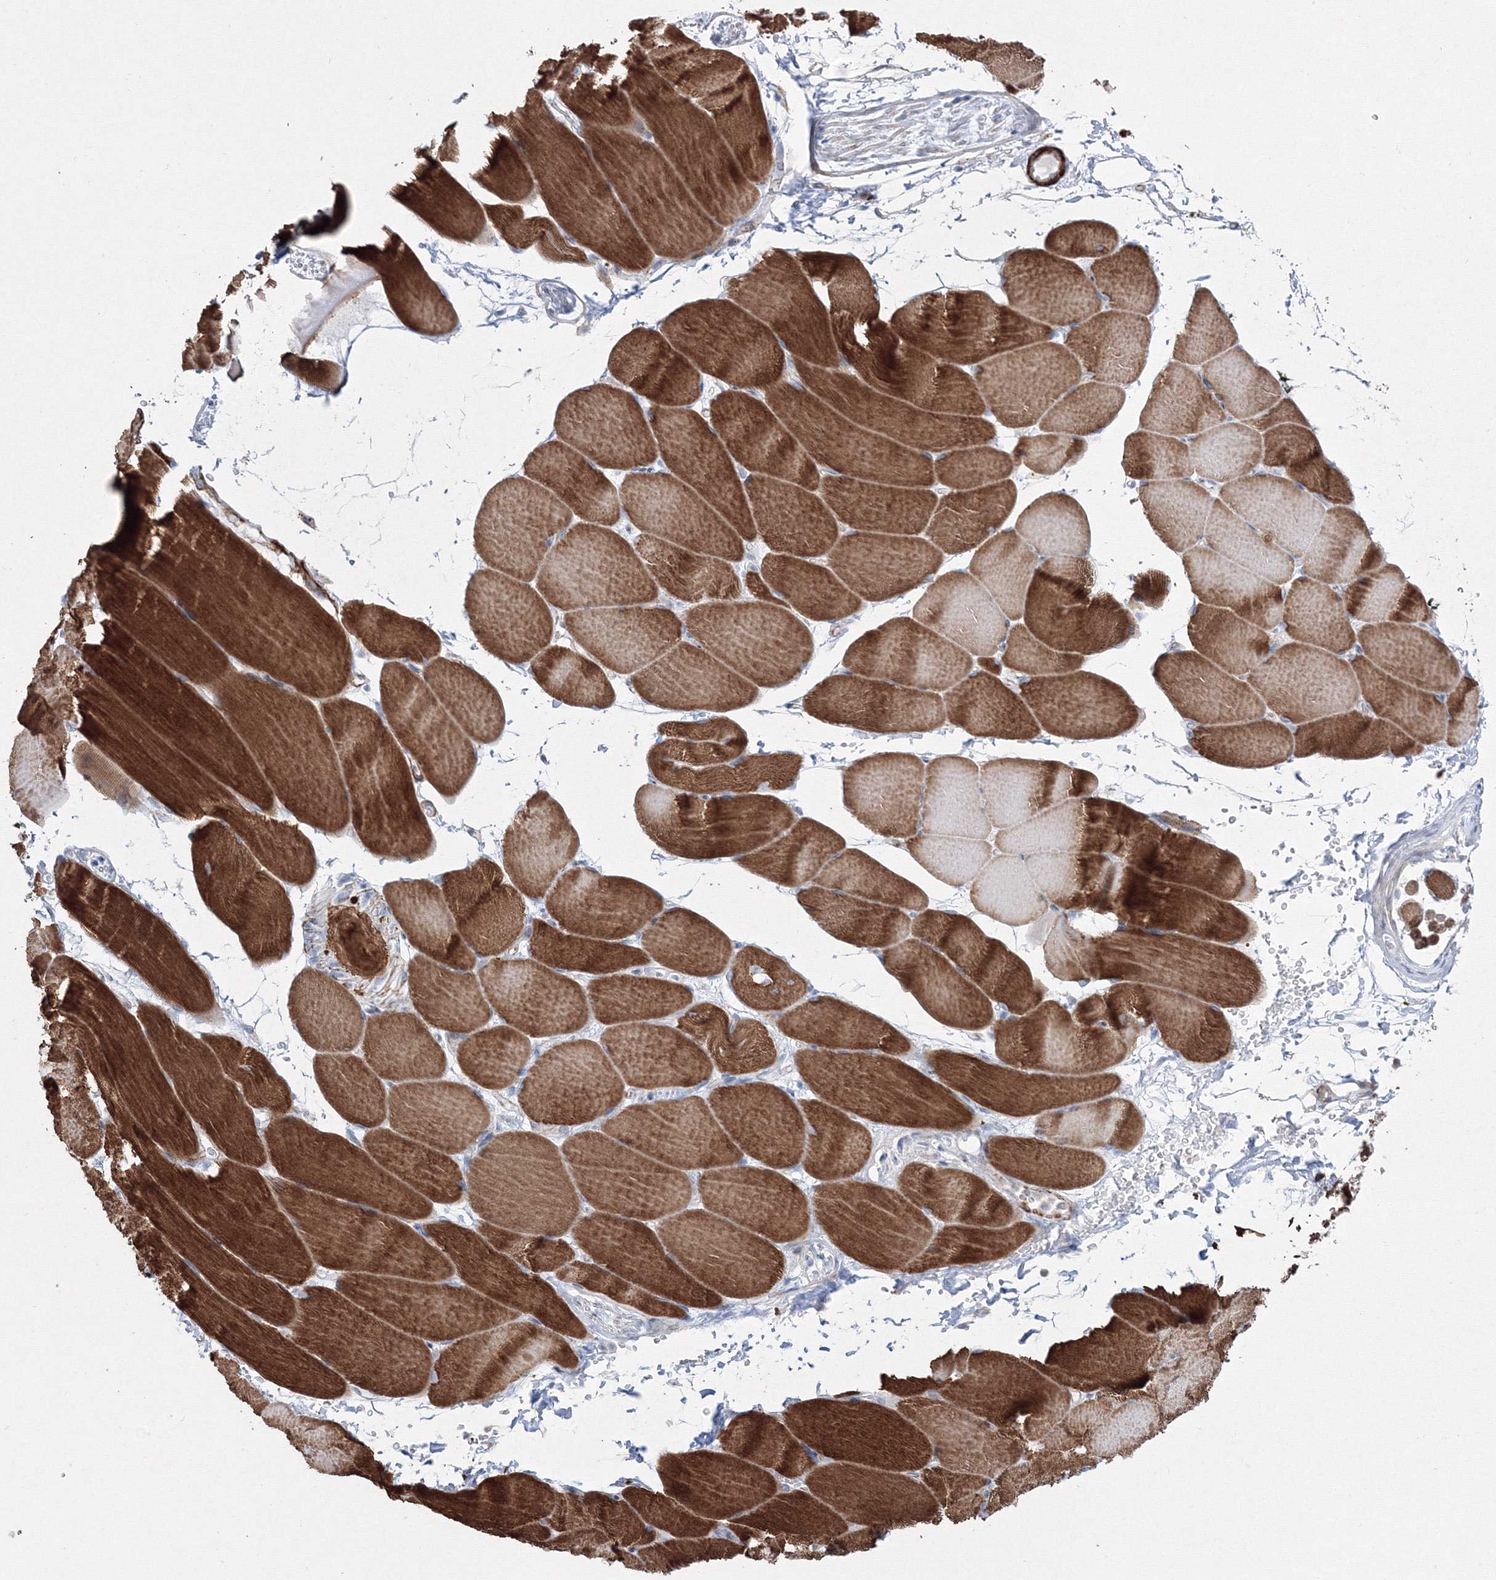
{"staining": {"intensity": "strong", "quantity": ">75%", "location": "cytoplasmic/membranous"}, "tissue": "skeletal muscle", "cell_type": "Myocytes", "image_type": "normal", "snomed": [{"axis": "morphology", "description": "Normal tissue, NOS"}, {"axis": "topography", "description": "Skeletal muscle"}, {"axis": "topography", "description": "Parathyroid gland"}], "caption": "This image displays immunohistochemistry staining of unremarkable skeletal muscle, with high strong cytoplasmic/membranous expression in about >75% of myocytes.", "gene": "GPR82", "patient": {"sex": "female", "age": 37}}